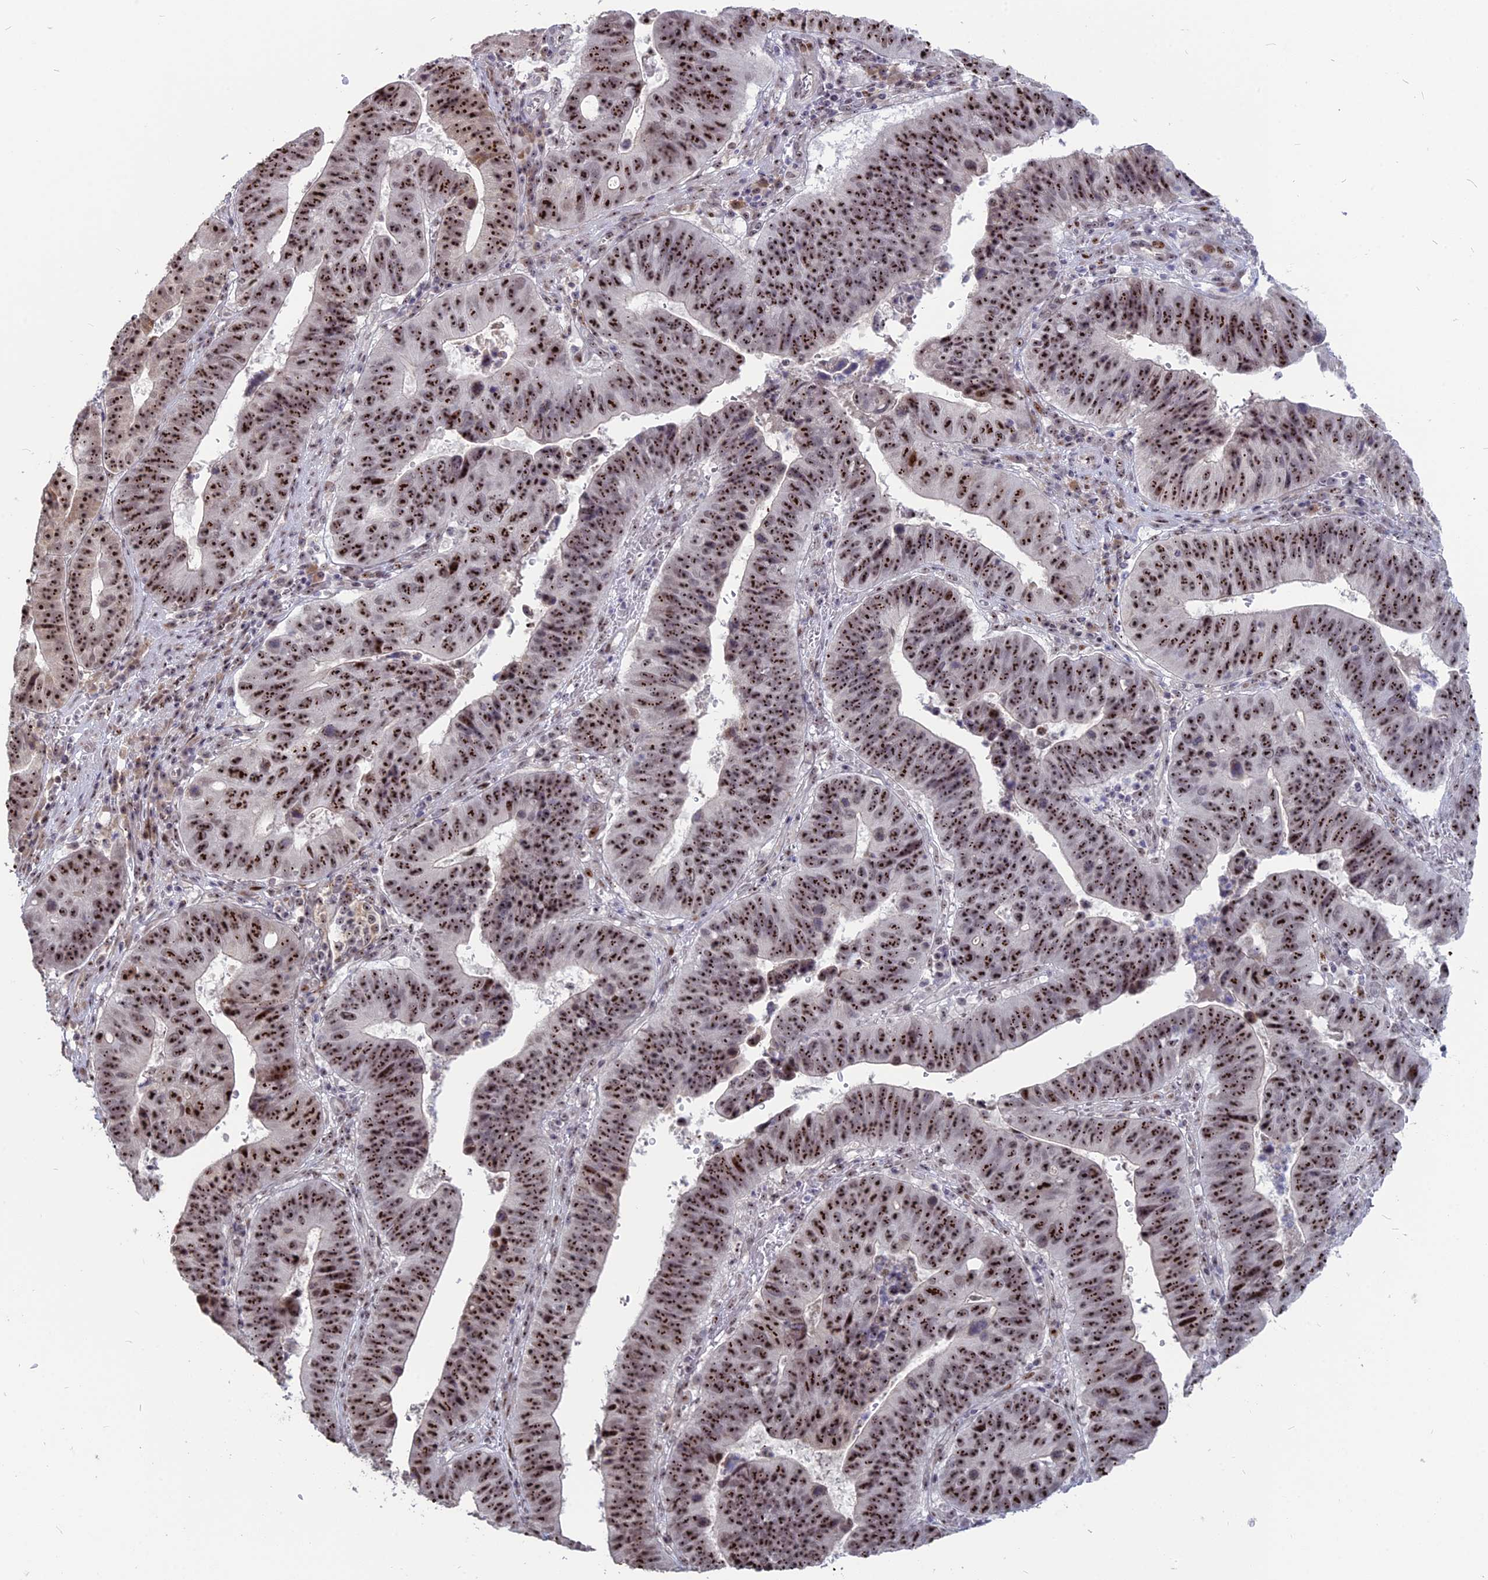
{"staining": {"intensity": "strong", "quantity": ">75%", "location": "nuclear"}, "tissue": "stomach cancer", "cell_type": "Tumor cells", "image_type": "cancer", "snomed": [{"axis": "morphology", "description": "Adenocarcinoma, NOS"}, {"axis": "topography", "description": "Stomach"}], "caption": "Adenocarcinoma (stomach) stained with DAB (3,3'-diaminobenzidine) IHC demonstrates high levels of strong nuclear staining in about >75% of tumor cells. The staining was performed using DAB (3,3'-diaminobenzidine) to visualize the protein expression in brown, while the nuclei were stained in blue with hematoxylin (Magnification: 20x).", "gene": "FAM131A", "patient": {"sex": "male", "age": 59}}